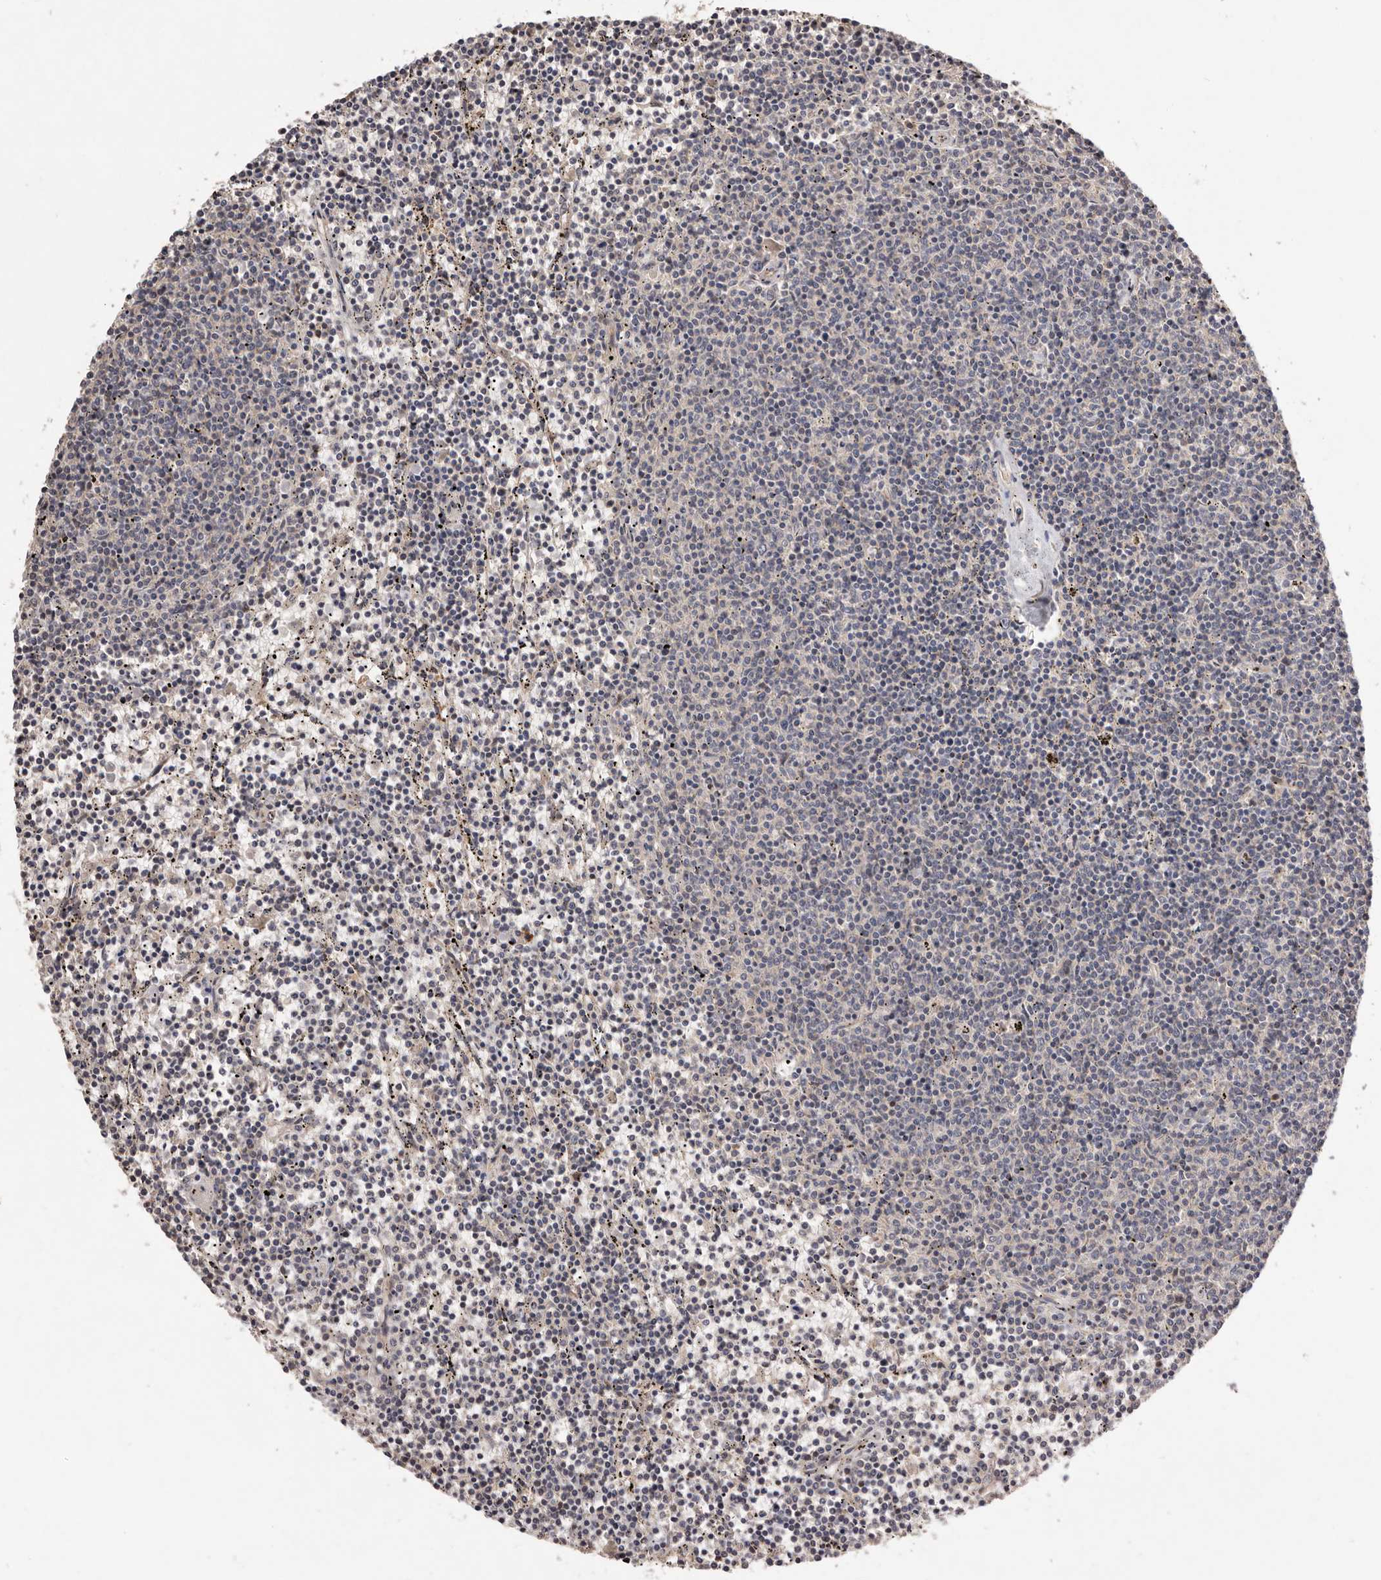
{"staining": {"intensity": "negative", "quantity": "none", "location": "none"}, "tissue": "lymphoma", "cell_type": "Tumor cells", "image_type": "cancer", "snomed": [{"axis": "morphology", "description": "Malignant lymphoma, non-Hodgkin's type, Low grade"}, {"axis": "topography", "description": "Spleen"}], "caption": "A photomicrograph of human malignant lymphoma, non-Hodgkin's type (low-grade) is negative for staining in tumor cells. The staining is performed using DAB (3,3'-diaminobenzidine) brown chromogen with nuclei counter-stained in using hematoxylin.", "gene": "DOP1A", "patient": {"sex": "female", "age": 50}}